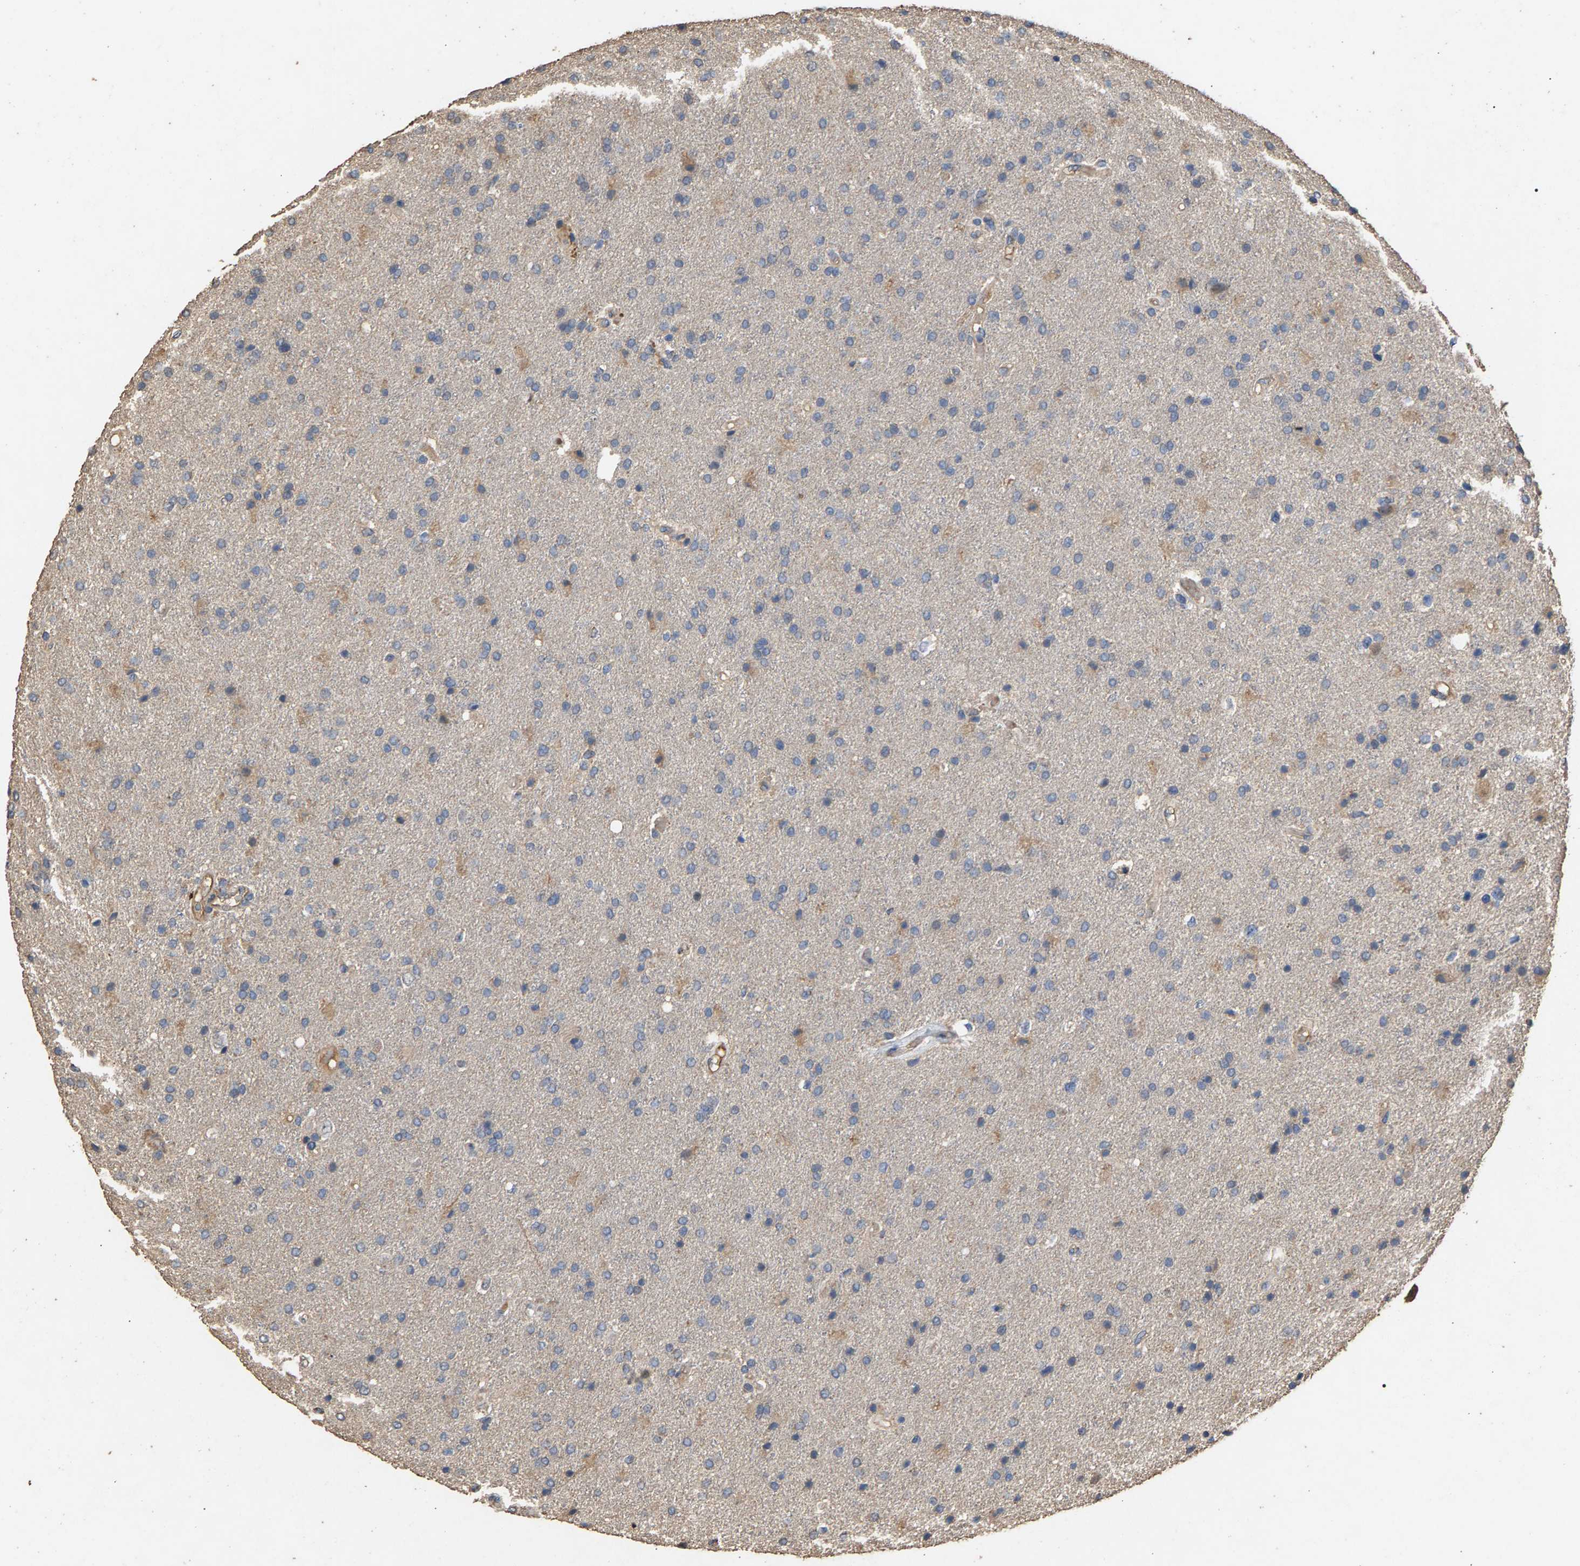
{"staining": {"intensity": "negative", "quantity": "none", "location": "none"}, "tissue": "glioma", "cell_type": "Tumor cells", "image_type": "cancer", "snomed": [{"axis": "morphology", "description": "Glioma, malignant, High grade"}, {"axis": "topography", "description": "Brain"}], "caption": "This is an IHC histopathology image of glioma. There is no staining in tumor cells.", "gene": "HTRA3", "patient": {"sex": "male", "age": 72}}